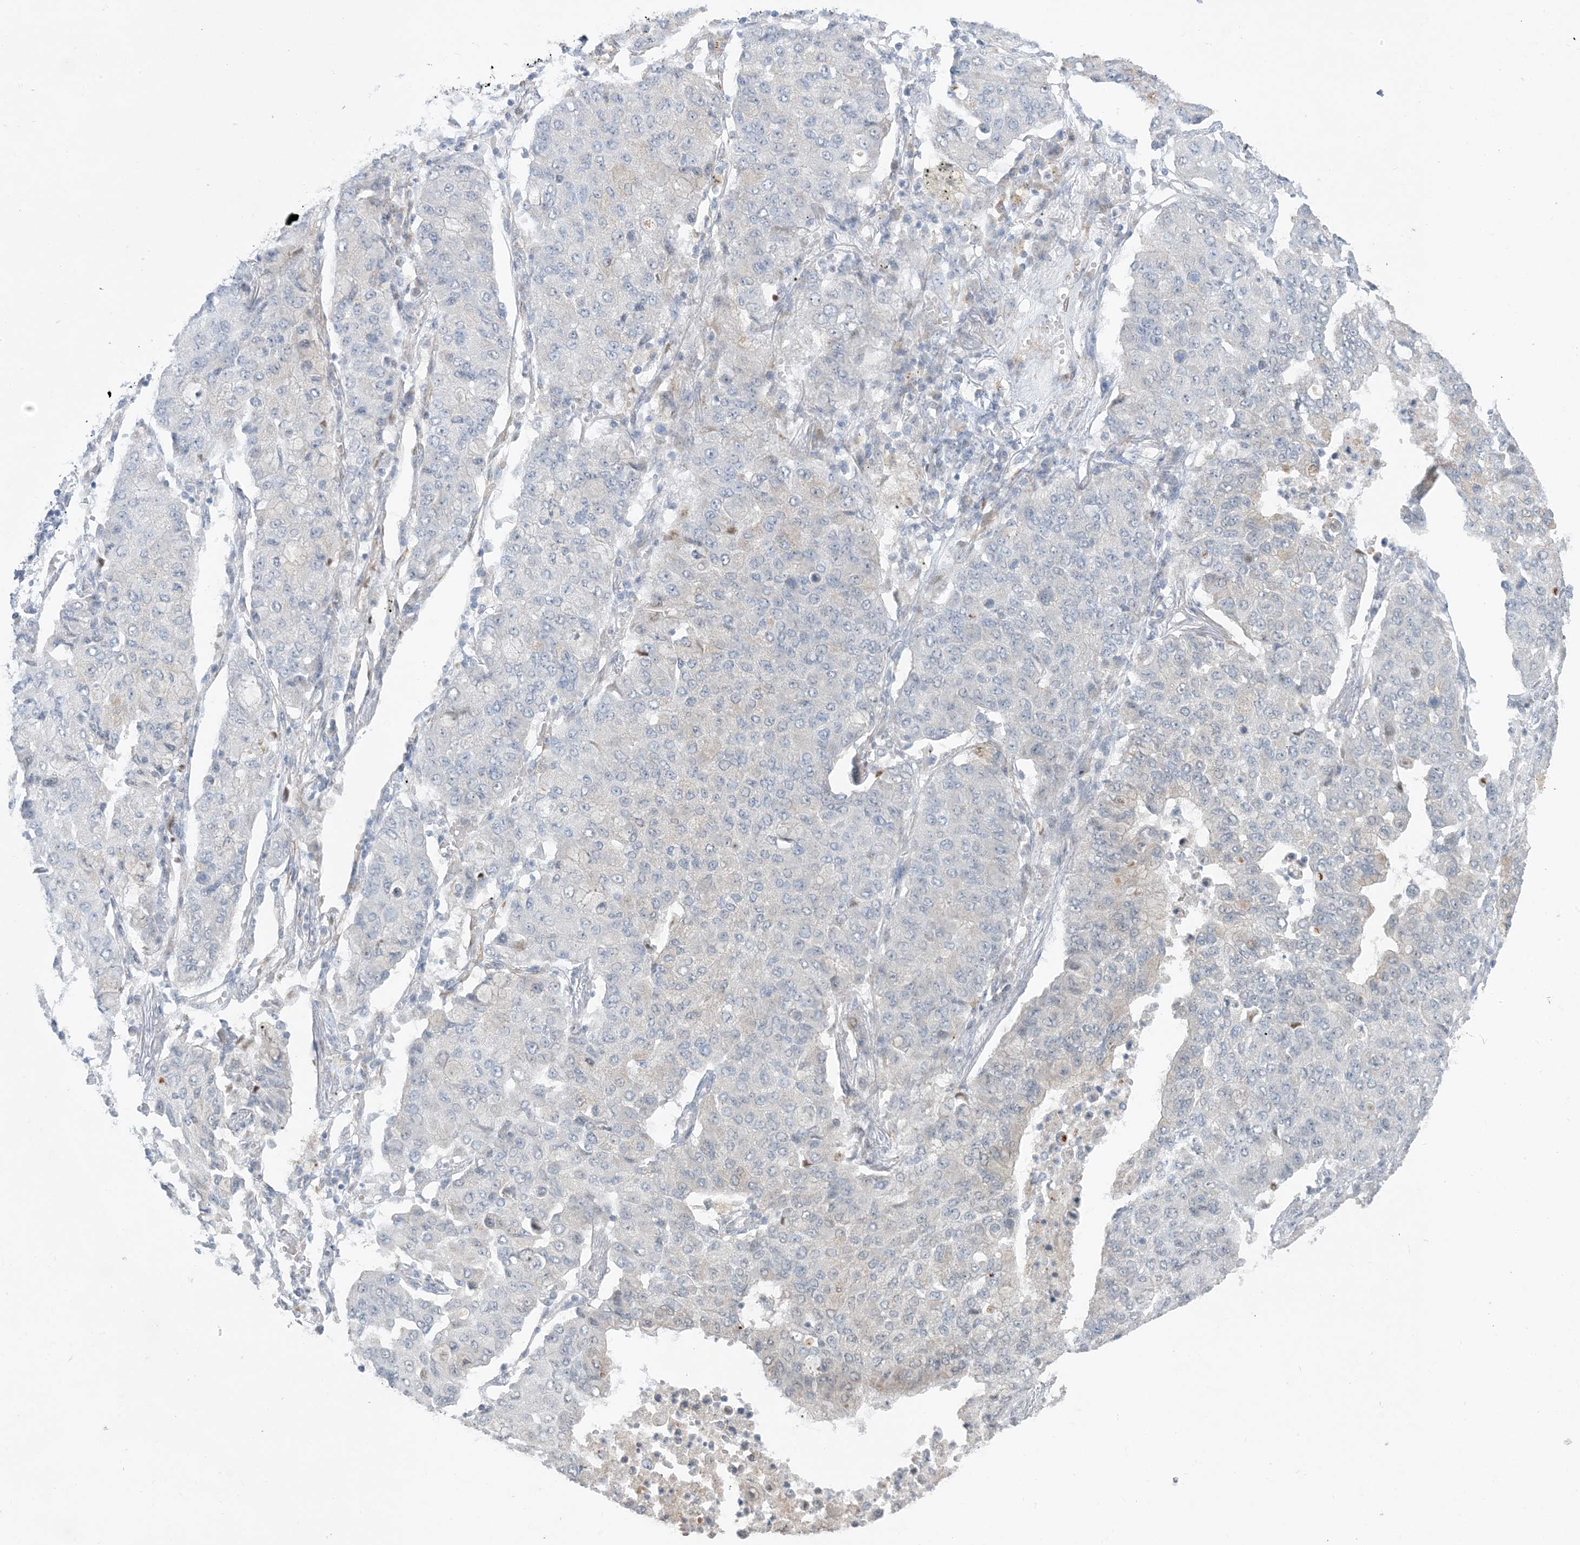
{"staining": {"intensity": "negative", "quantity": "none", "location": "none"}, "tissue": "lung cancer", "cell_type": "Tumor cells", "image_type": "cancer", "snomed": [{"axis": "morphology", "description": "Squamous cell carcinoma, NOS"}, {"axis": "topography", "description": "Lung"}], "caption": "Tumor cells show no significant protein positivity in lung squamous cell carcinoma. Brightfield microscopy of IHC stained with DAB (3,3'-diaminobenzidine) (brown) and hematoxylin (blue), captured at high magnification.", "gene": "CHCHD4", "patient": {"sex": "male", "age": 74}}